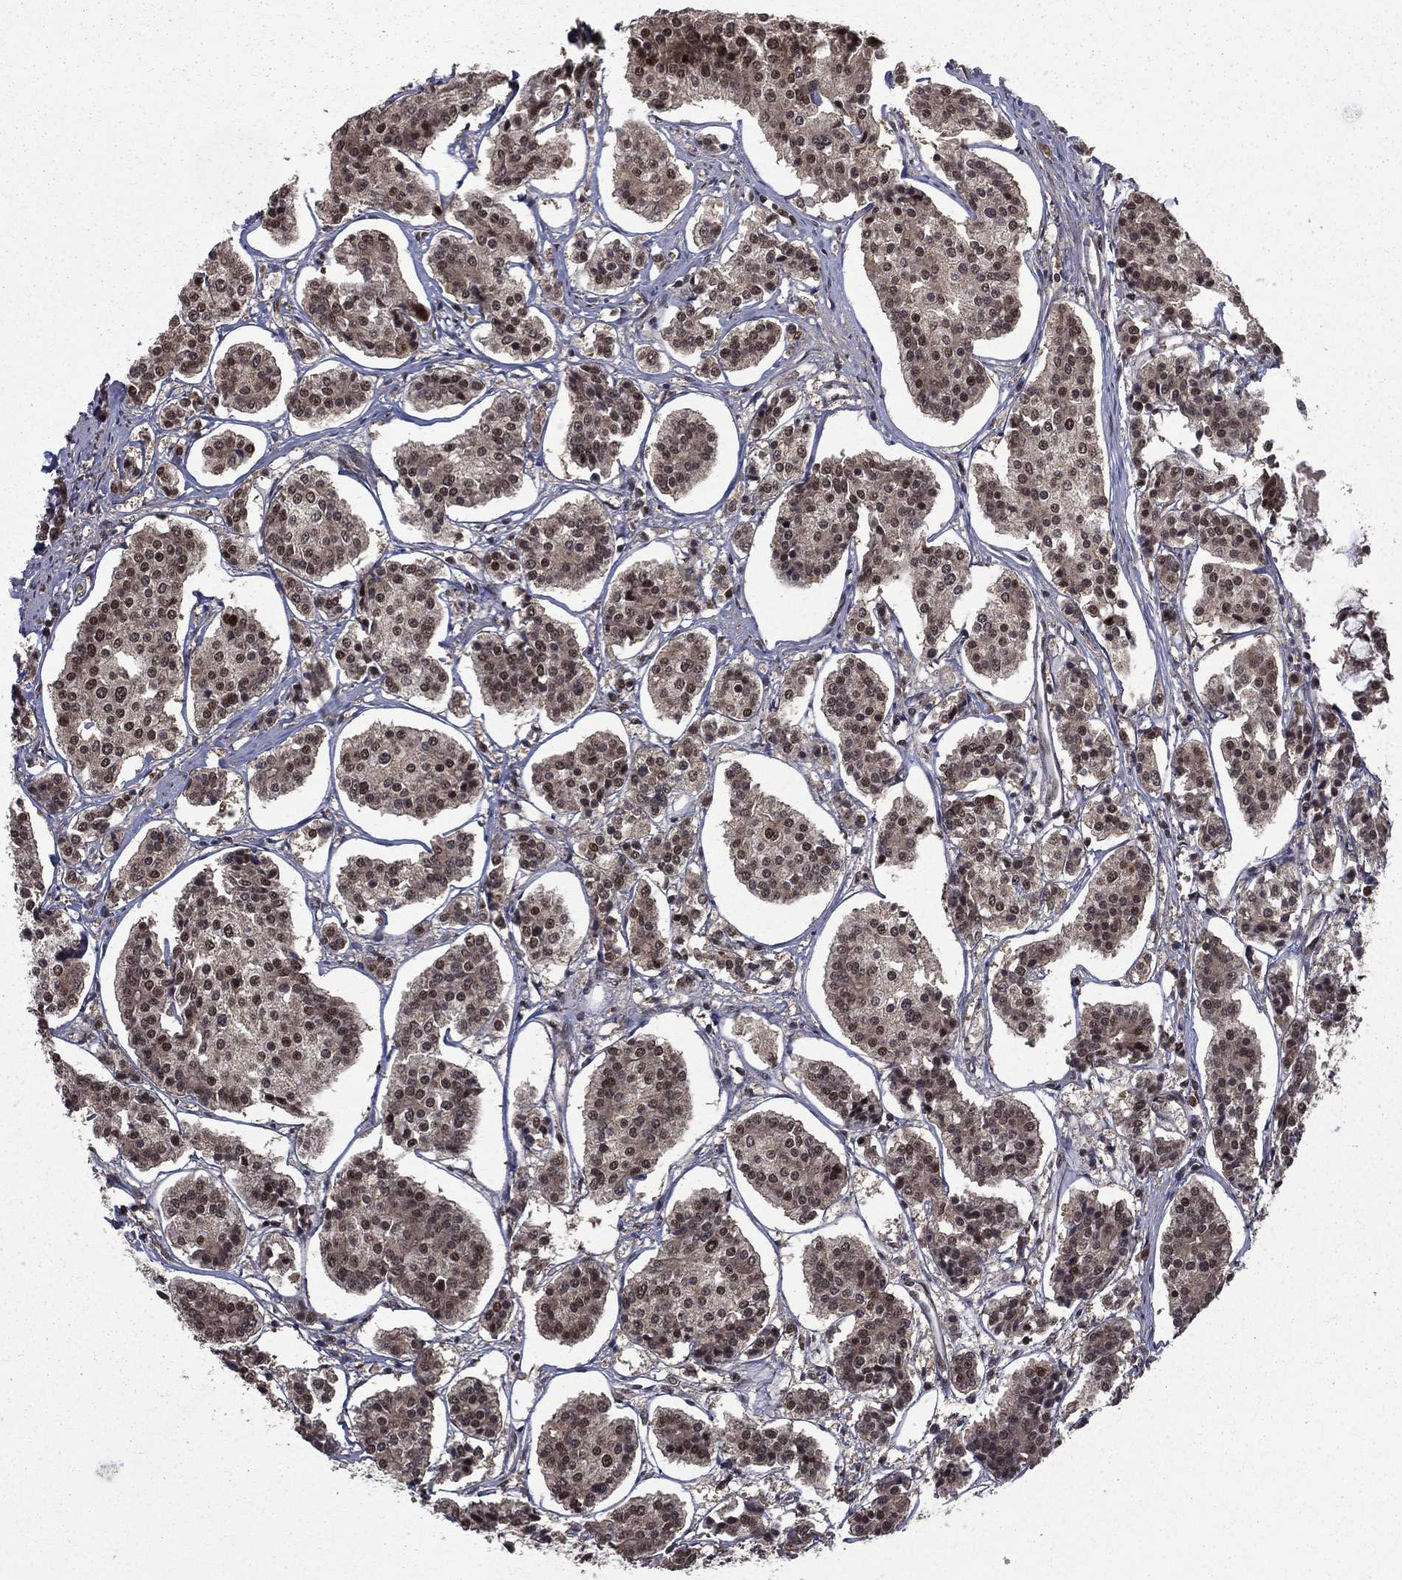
{"staining": {"intensity": "strong", "quantity": "25%-75%", "location": "nuclear"}, "tissue": "carcinoid", "cell_type": "Tumor cells", "image_type": "cancer", "snomed": [{"axis": "morphology", "description": "Carcinoid, malignant, NOS"}, {"axis": "topography", "description": "Small intestine"}], "caption": "Immunohistochemistry staining of carcinoid, which exhibits high levels of strong nuclear positivity in about 25%-75% of tumor cells indicating strong nuclear protein positivity. The staining was performed using DAB (brown) for protein detection and nuclei were counterstained in hematoxylin (blue).", "gene": "JMJD6", "patient": {"sex": "female", "age": 65}}